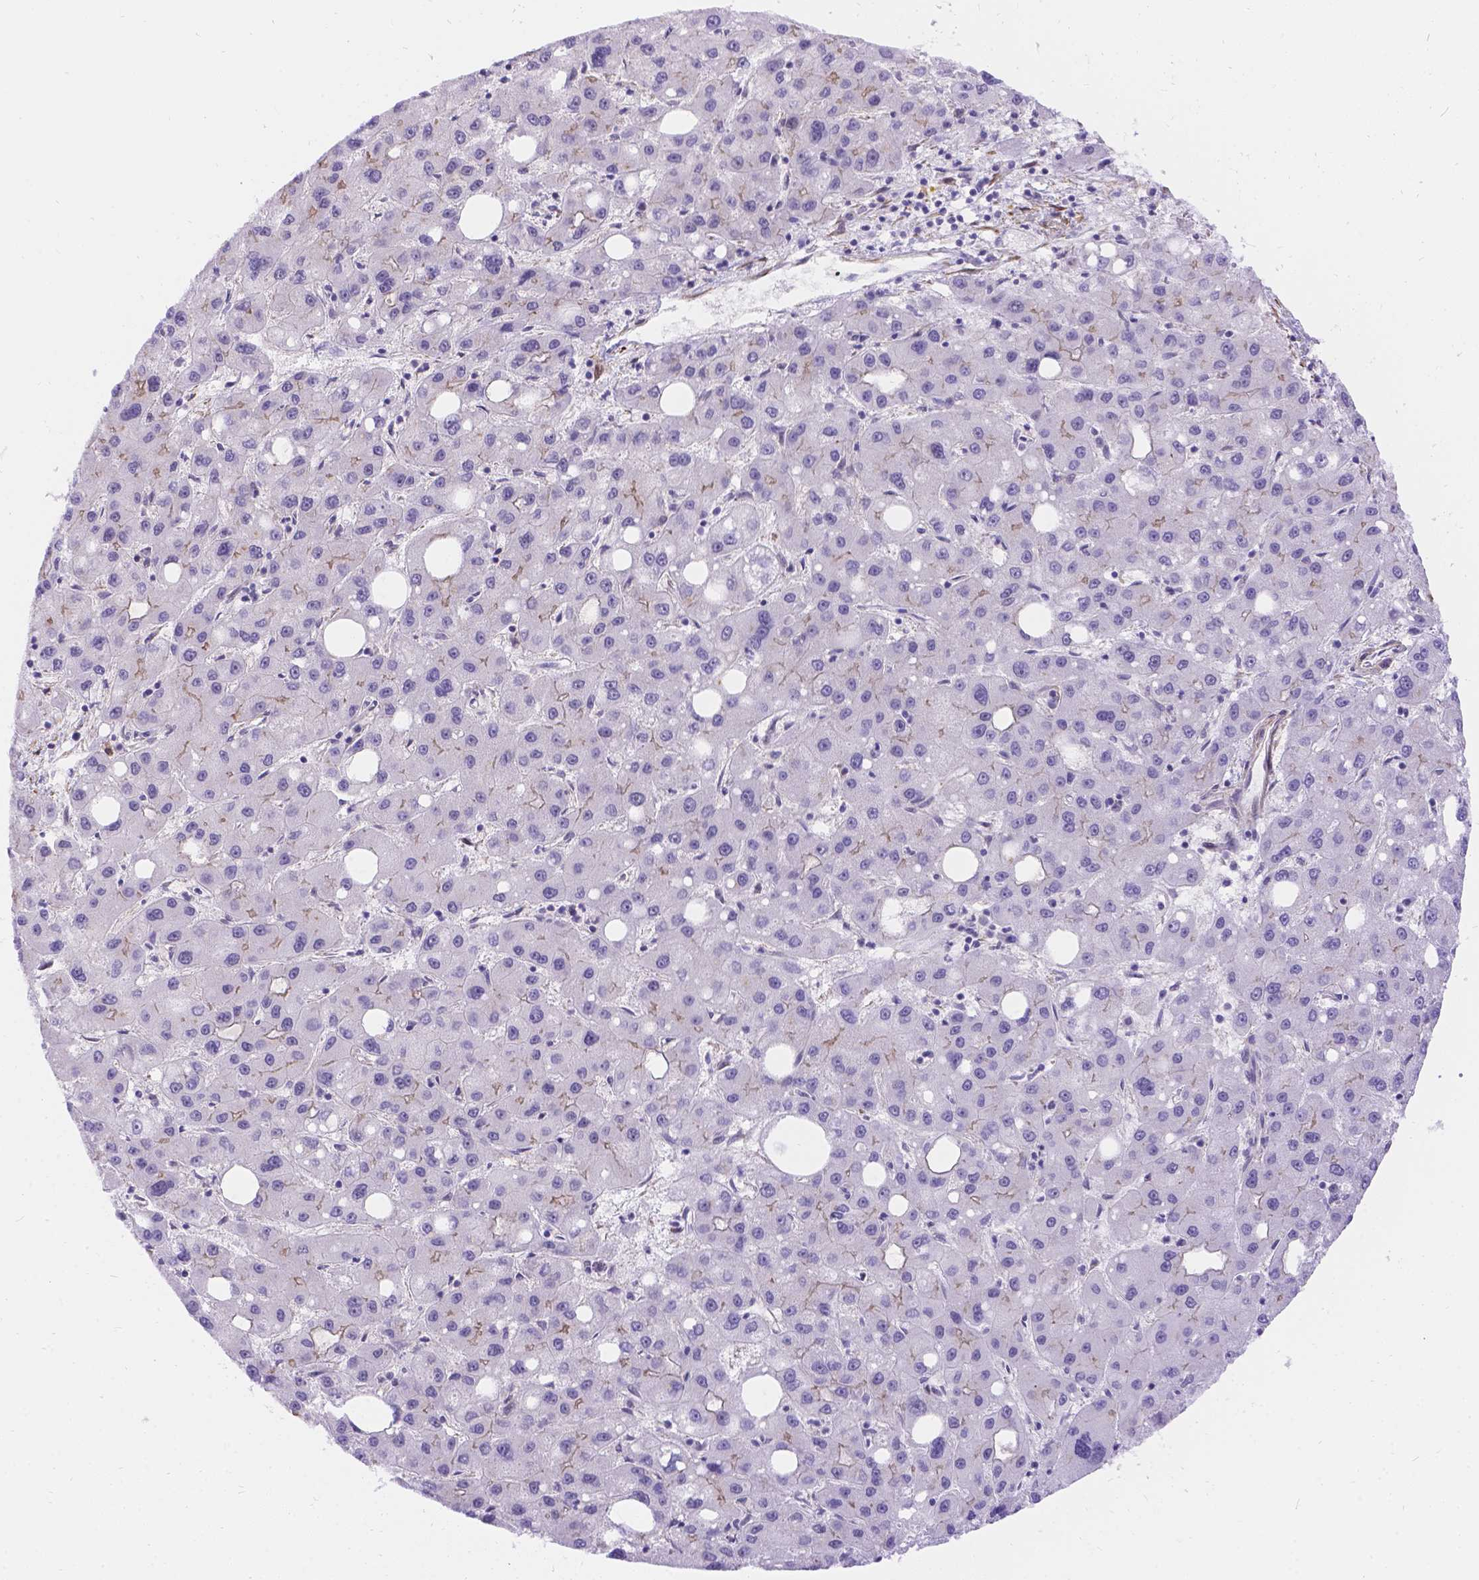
{"staining": {"intensity": "negative", "quantity": "none", "location": "none"}, "tissue": "liver cancer", "cell_type": "Tumor cells", "image_type": "cancer", "snomed": [{"axis": "morphology", "description": "Carcinoma, Hepatocellular, NOS"}, {"axis": "topography", "description": "Liver"}], "caption": "This is a histopathology image of immunohistochemistry (IHC) staining of hepatocellular carcinoma (liver), which shows no expression in tumor cells. (DAB immunohistochemistry (IHC) visualized using brightfield microscopy, high magnification).", "gene": "PALS1", "patient": {"sex": "male", "age": 73}}